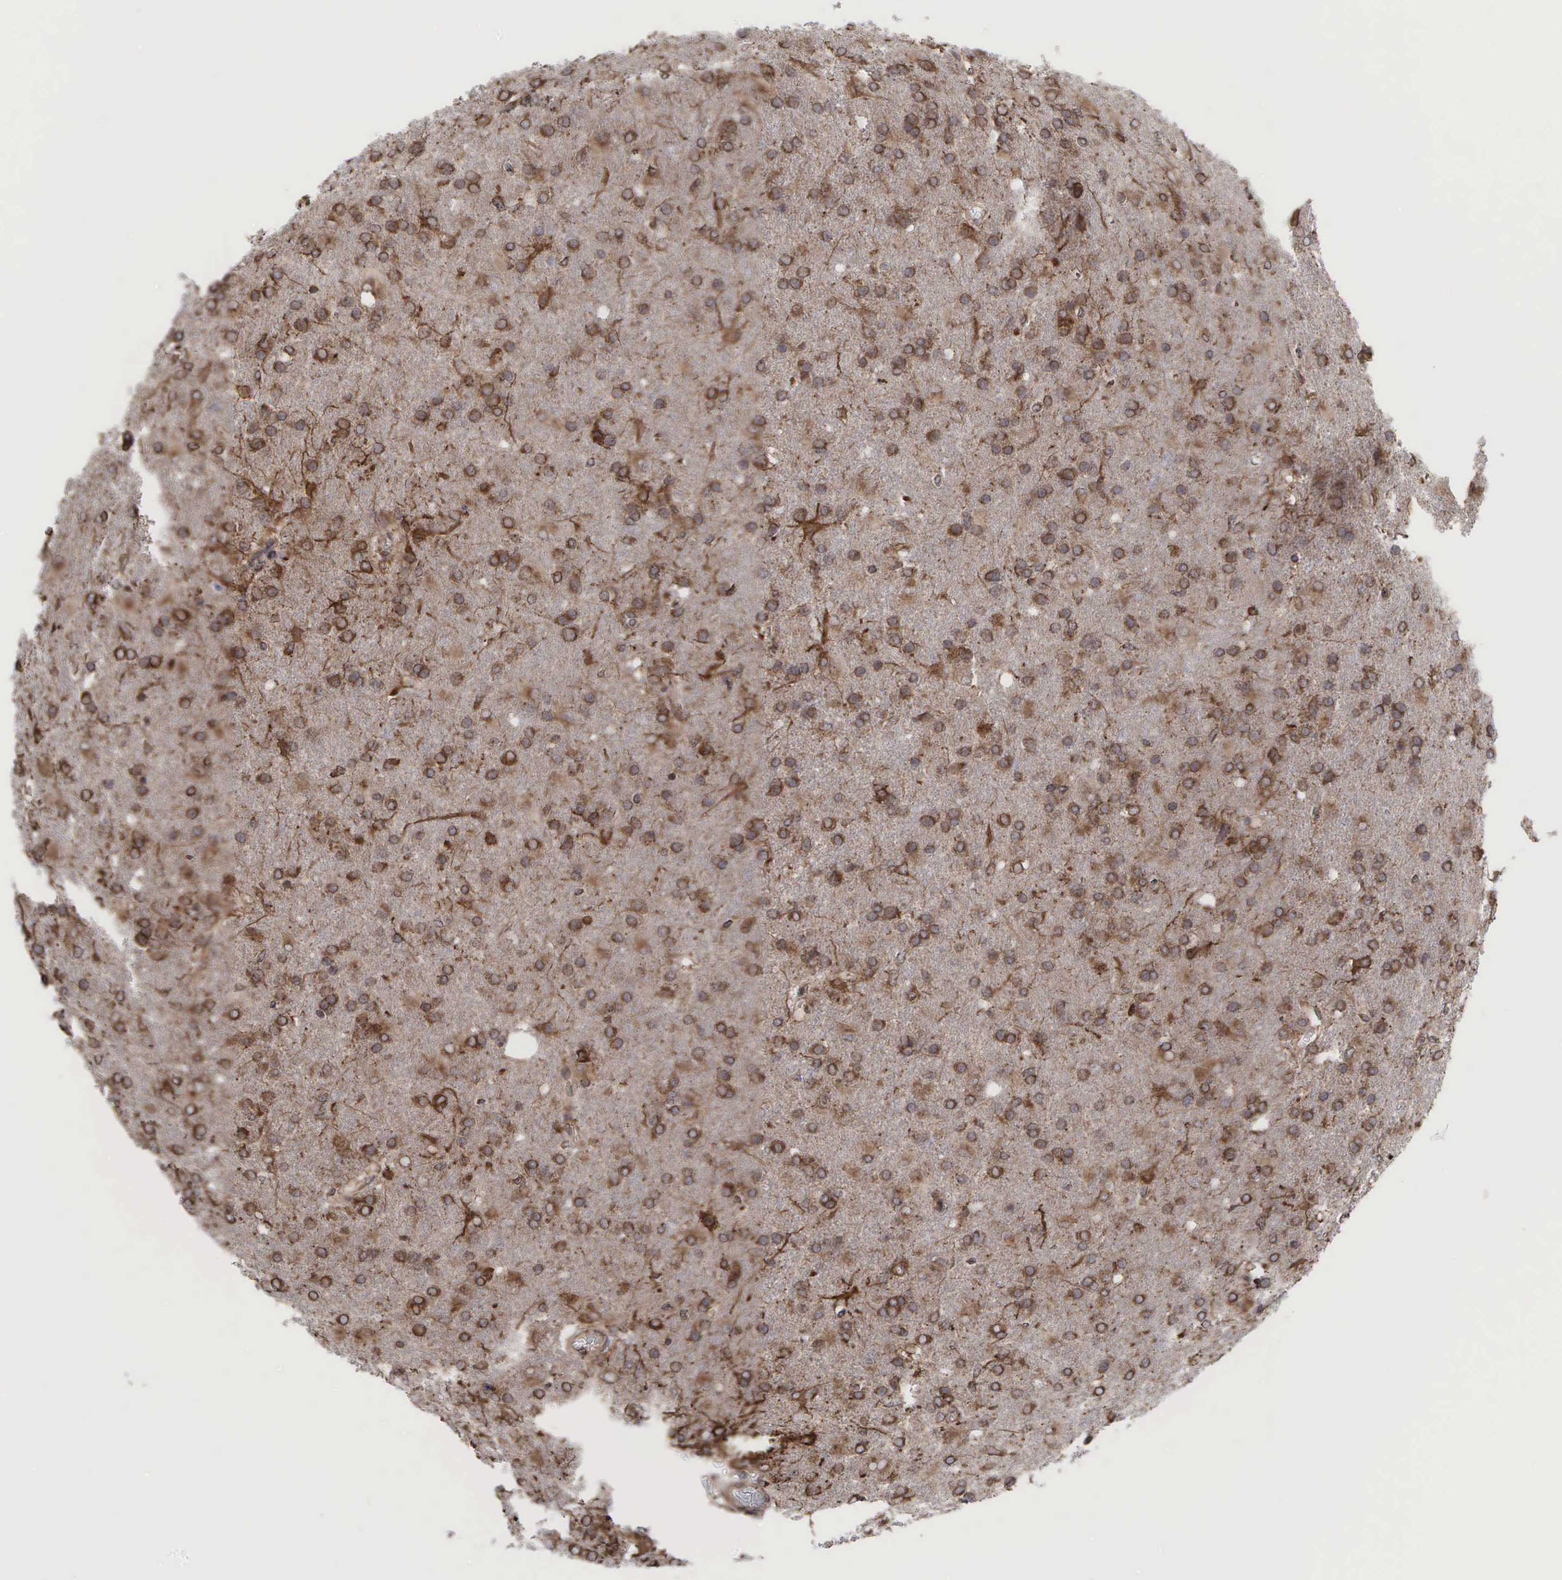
{"staining": {"intensity": "moderate", "quantity": "25%-75%", "location": "cytoplasmic/membranous"}, "tissue": "glioma", "cell_type": "Tumor cells", "image_type": "cancer", "snomed": [{"axis": "morphology", "description": "Glioma, malignant, High grade"}, {"axis": "topography", "description": "Brain"}], "caption": "The histopathology image reveals staining of malignant high-grade glioma, revealing moderate cytoplasmic/membranous protein expression (brown color) within tumor cells. (brown staining indicates protein expression, while blue staining denotes nuclei).", "gene": "PABPC5", "patient": {"sex": "male", "age": 68}}